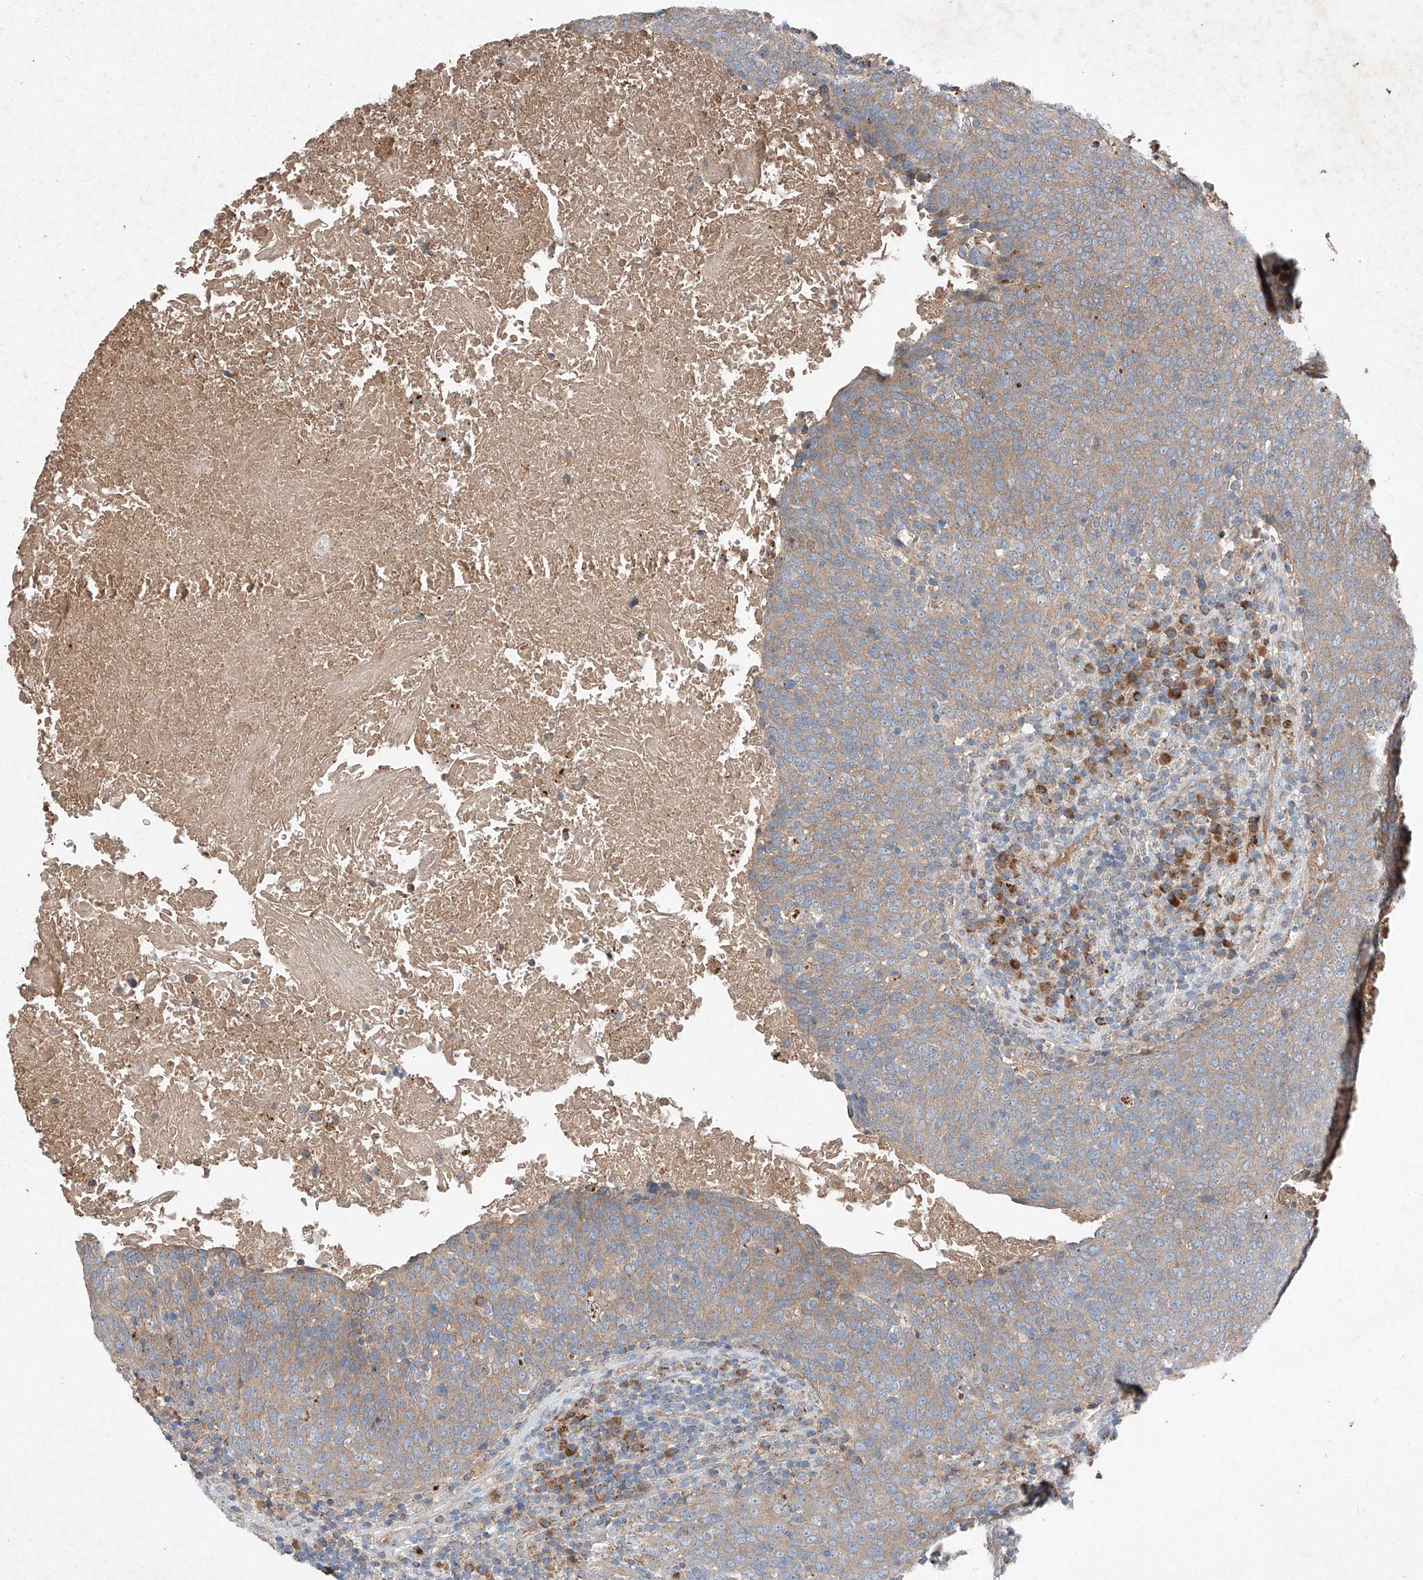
{"staining": {"intensity": "weak", "quantity": ">75%", "location": "cytoplasmic/membranous"}, "tissue": "head and neck cancer", "cell_type": "Tumor cells", "image_type": "cancer", "snomed": [{"axis": "morphology", "description": "Squamous cell carcinoma, NOS"}, {"axis": "morphology", "description": "Squamous cell carcinoma, metastatic, NOS"}, {"axis": "topography", "description": "Lymph node"}, {"axis": "topography", "description": "Head-Neck"}], "caption": "High-magnification brightfield microscopy of head and neck cancer stained with DAB (3,3'-diaminobenzidine) (brown) and counterstained with hematoxylin (blue). tumor cells exhibit weak cytoplasmic/membranous expression is identified in approximately>75% of cells.", "gene": "RUSC1", "patient": {"sex": "male", "age": 62}}